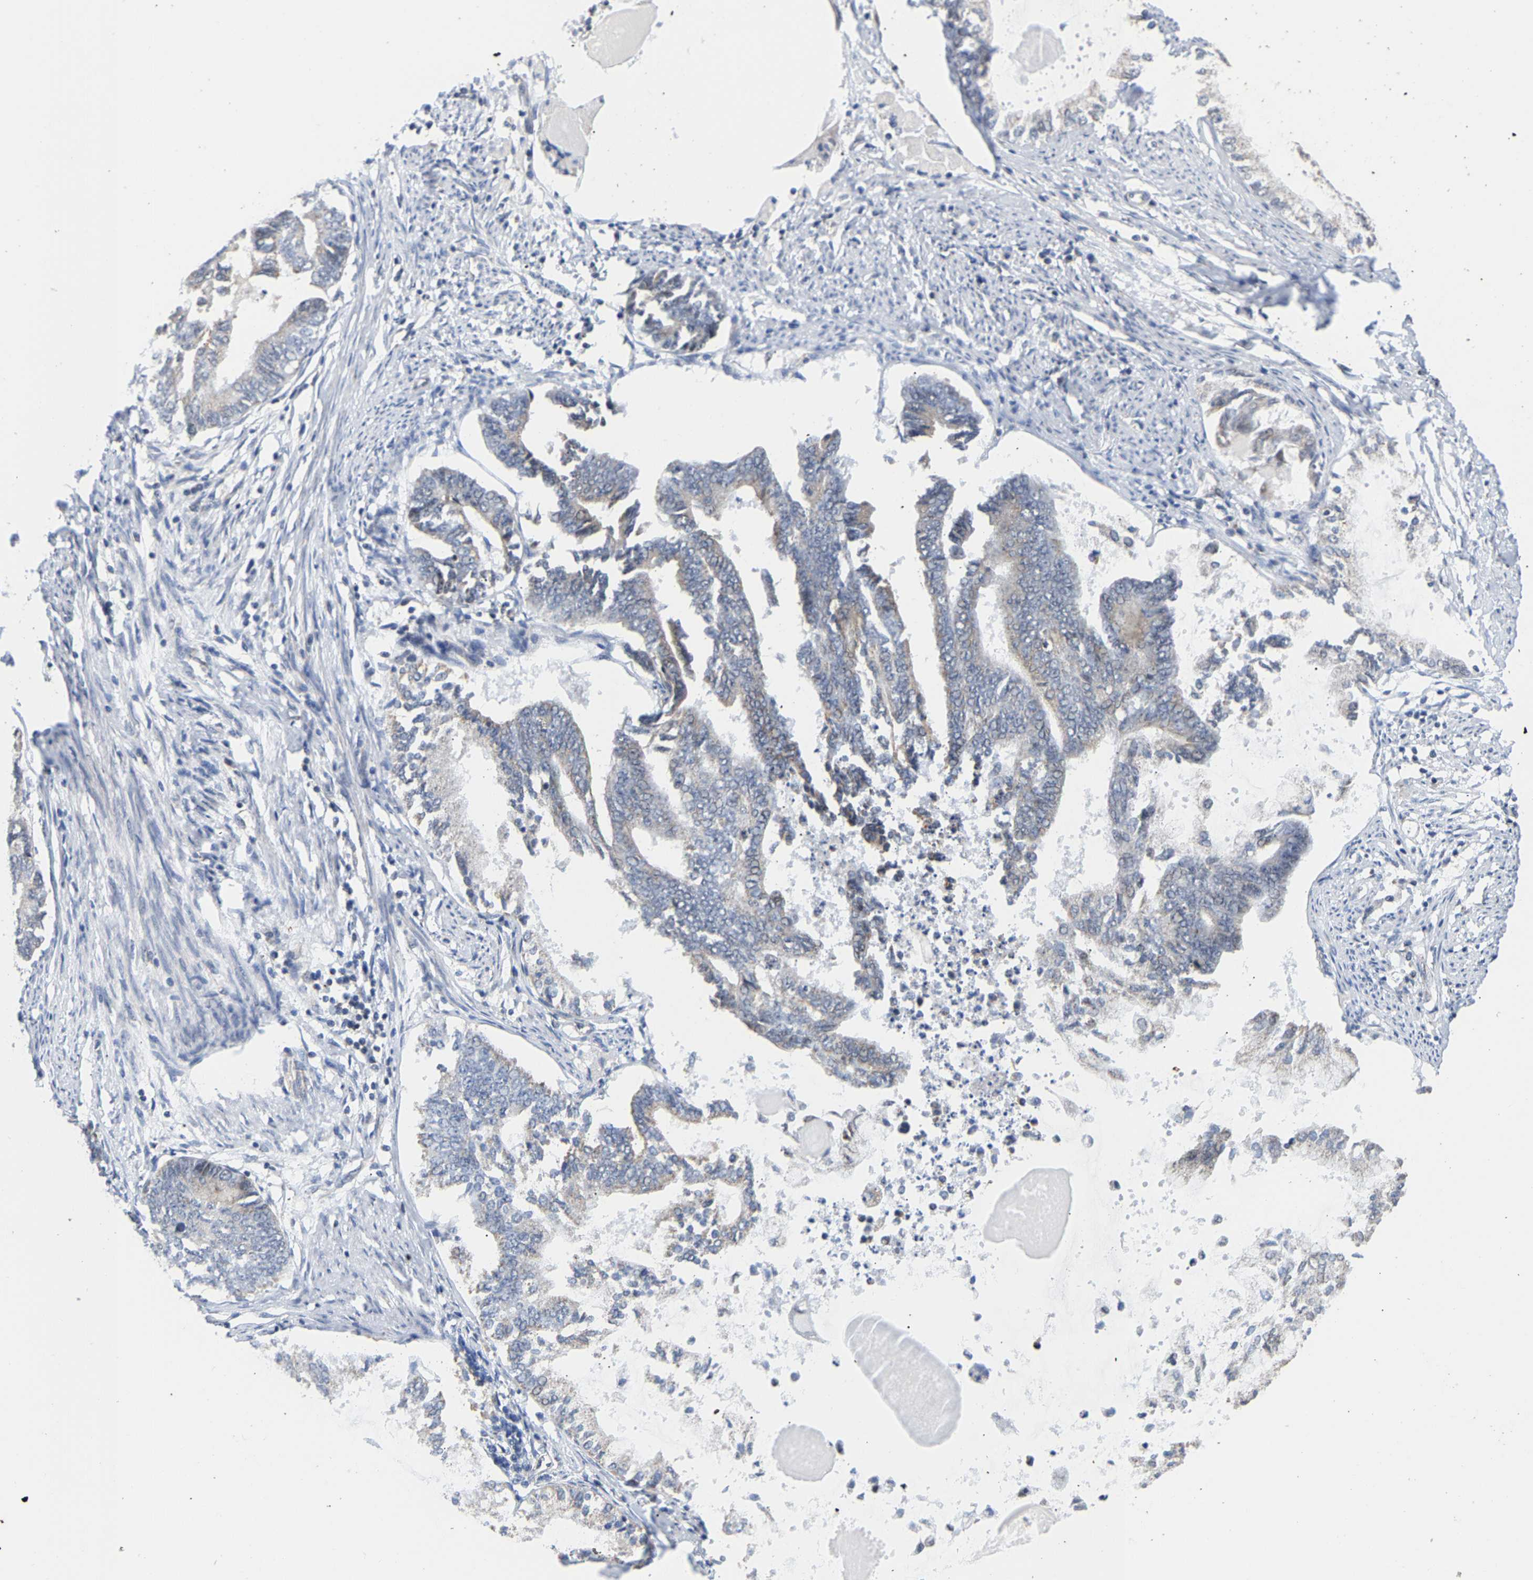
{"staining": {"intensity": "negative", "quantity": "none", "location": "none"}, "tissue": "endometrial cancer", "cell_type": "Tumor cells", "image_type": "cancer", "snomed": [{"axis": "morphology", "description": "Adenocarcinoma, NOS"}, {"axis": "topography", "description": "Endometrium"}], "caption": "There is no significant expression in tumor cells of adenocarcinoma (endometrial).", "gene": "PCNT", "patient": {"sex": "female", "age": 86}}